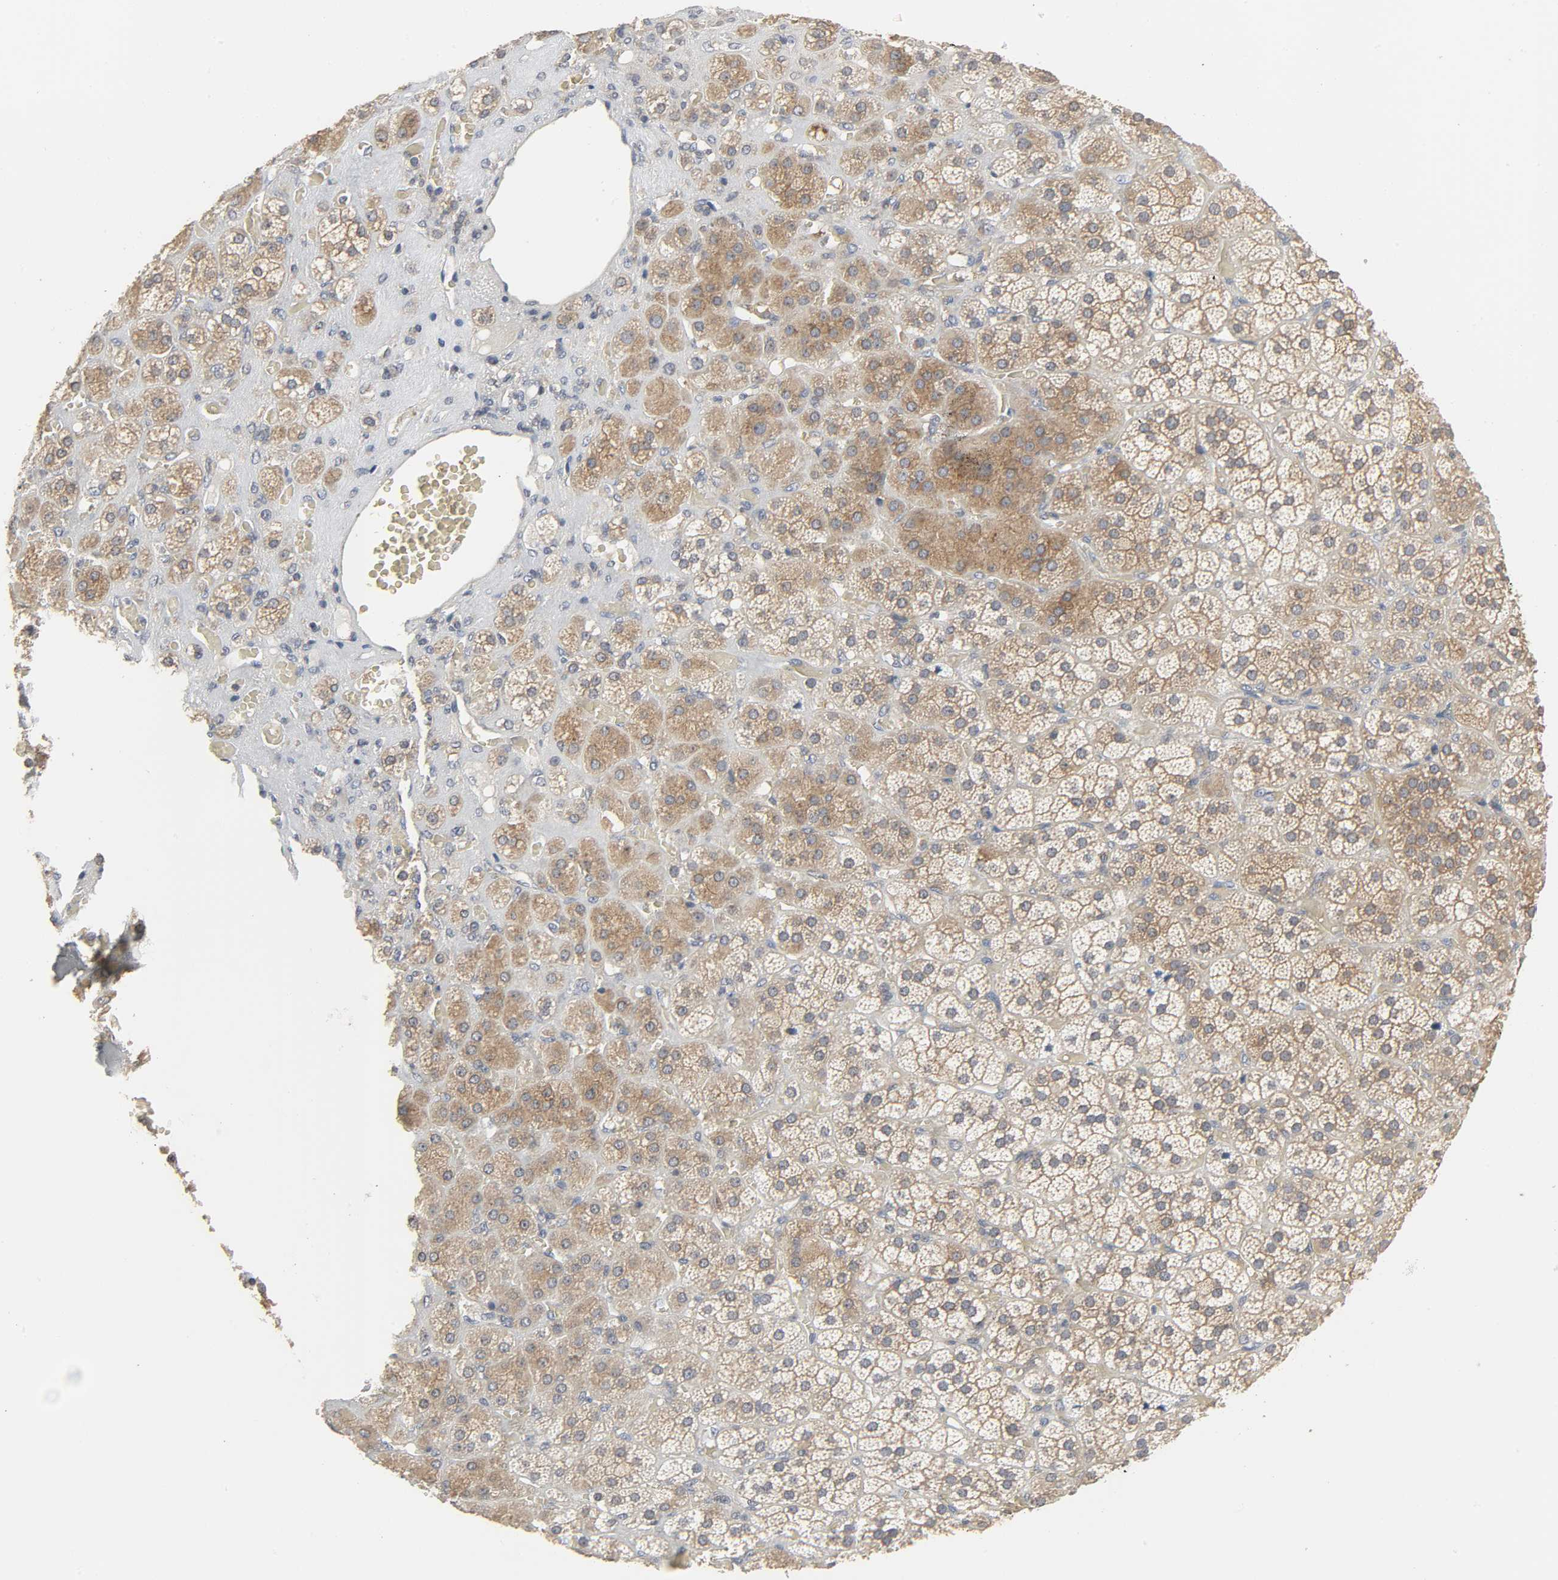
{"staining": {"intensity": "moderate", "quantity": ">75%", "location": "cytoplasmic/membranous"}, "tissue": "adrenal gland", "cell_type": "Glandular cells", "image_type": "normal", "snomed": [{"axis": "morphology", "description": "Normal tissue, NOS"}, {"axis": "topography", "description": "Adrenal gland"}], "caption": "A medium amount of moderate cytoplasmic/membranous expression is seen in about >75% of glandular cells in unremarkable adrenal gland. Using DAB (3,3'-diaminobenzidine) (brown) and hematoxylin (blue) stains, captured at high magnification using brightfield microscopy.", "gene": "PLEKHA2", "patient": {"sex": "female", "age": 71}}